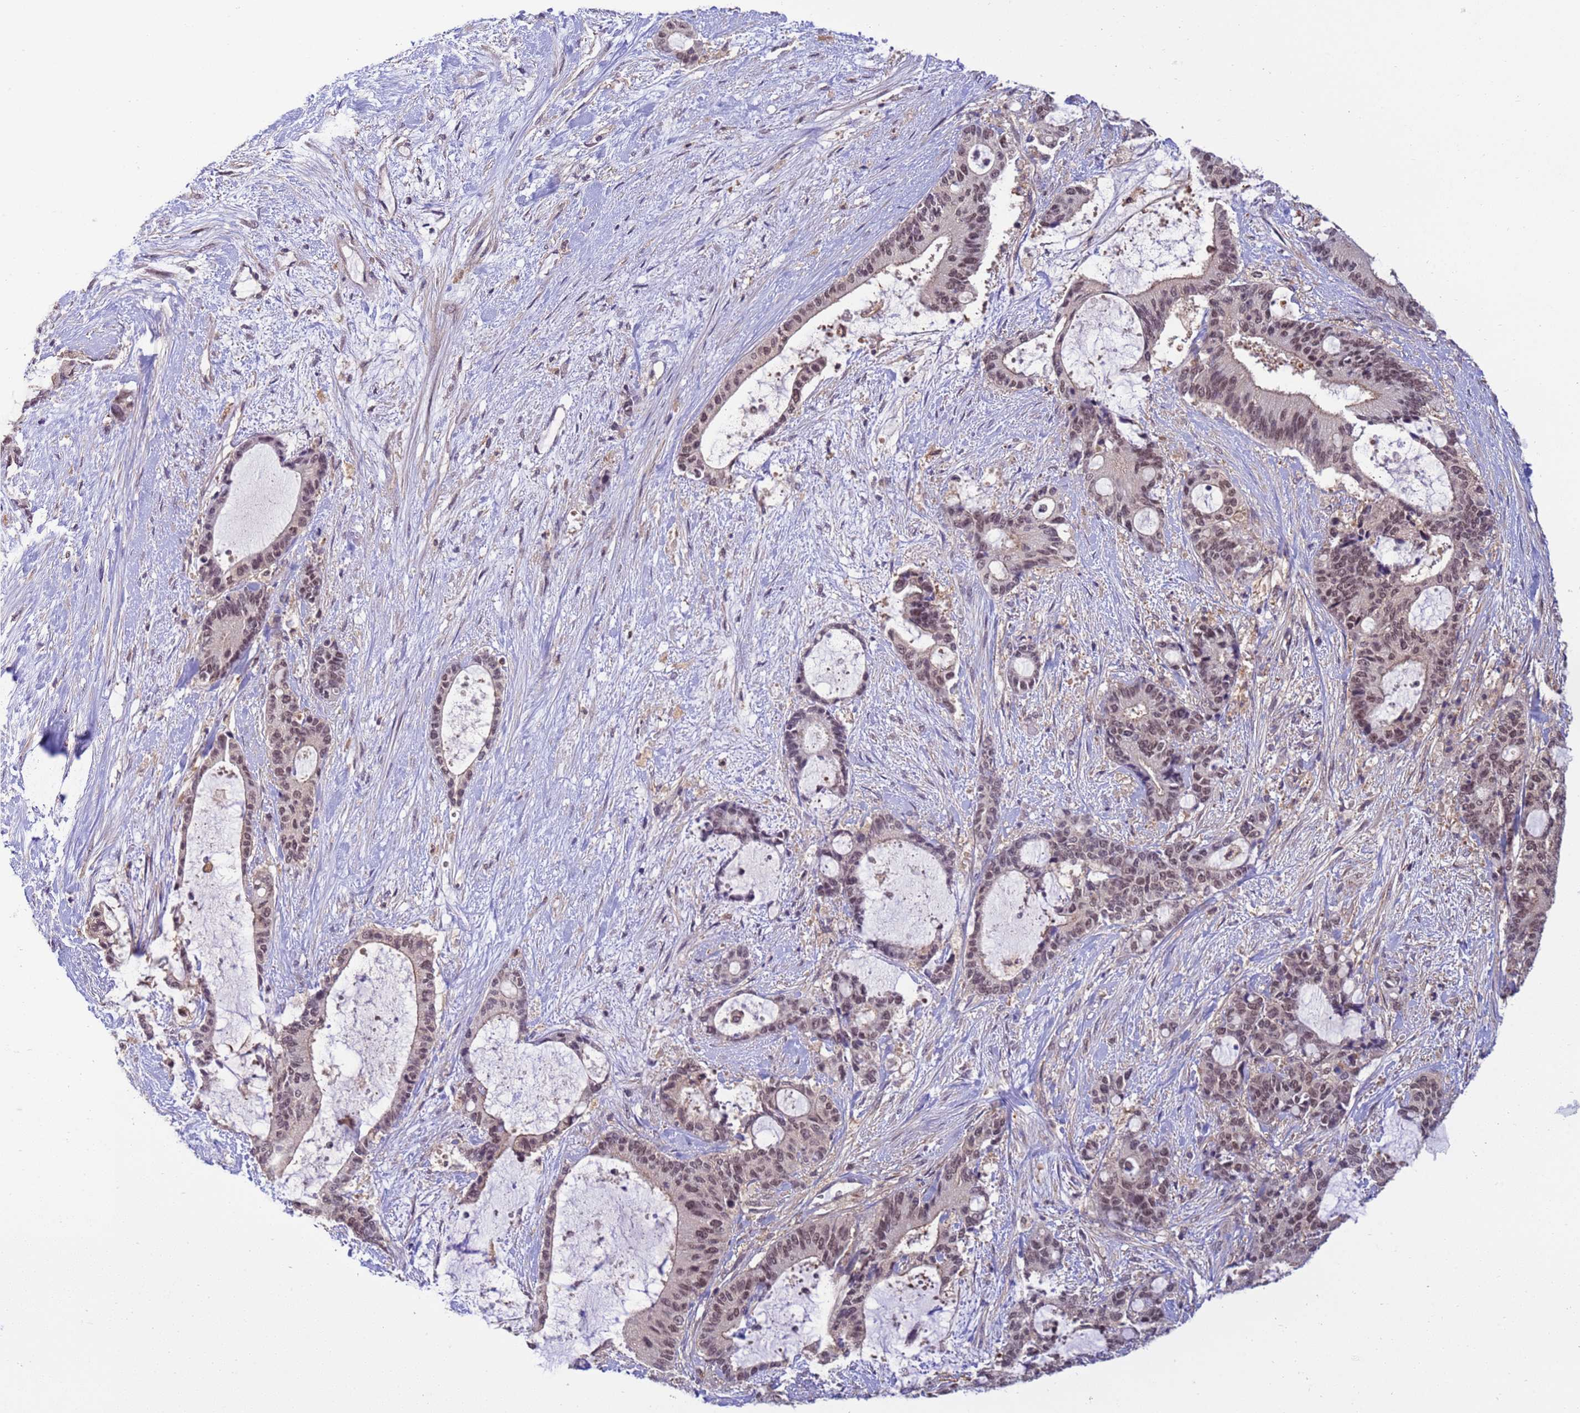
{"staining": {"intensity": "weak", "quantity": "25%-75%", "location": "nuclear"}, "tissue": "liver cancer", "cell_type": "Tumor cells", "image_type": "cancer", "snomed": [{"axis": "morphology", "description": "Normal tissue, NOS"}, {"axis": "morphology", "description": "Cholangiocarcinoma"}, {"axis": "topography", "description": "Liver"}, {"axis": "topography", "description": "Peripheral nerve tissue"}], "caption": "IHC (DAB) staining of cholangiocarcinoma (liver) shows weak nuclear protein positivity in about 25%-75% of tumor cells. (DAB IHC, brown staining for protein, blue staining for nuclei).", "gene": "NPEPPS", "patient": {"sex": "female", "age": 73}}